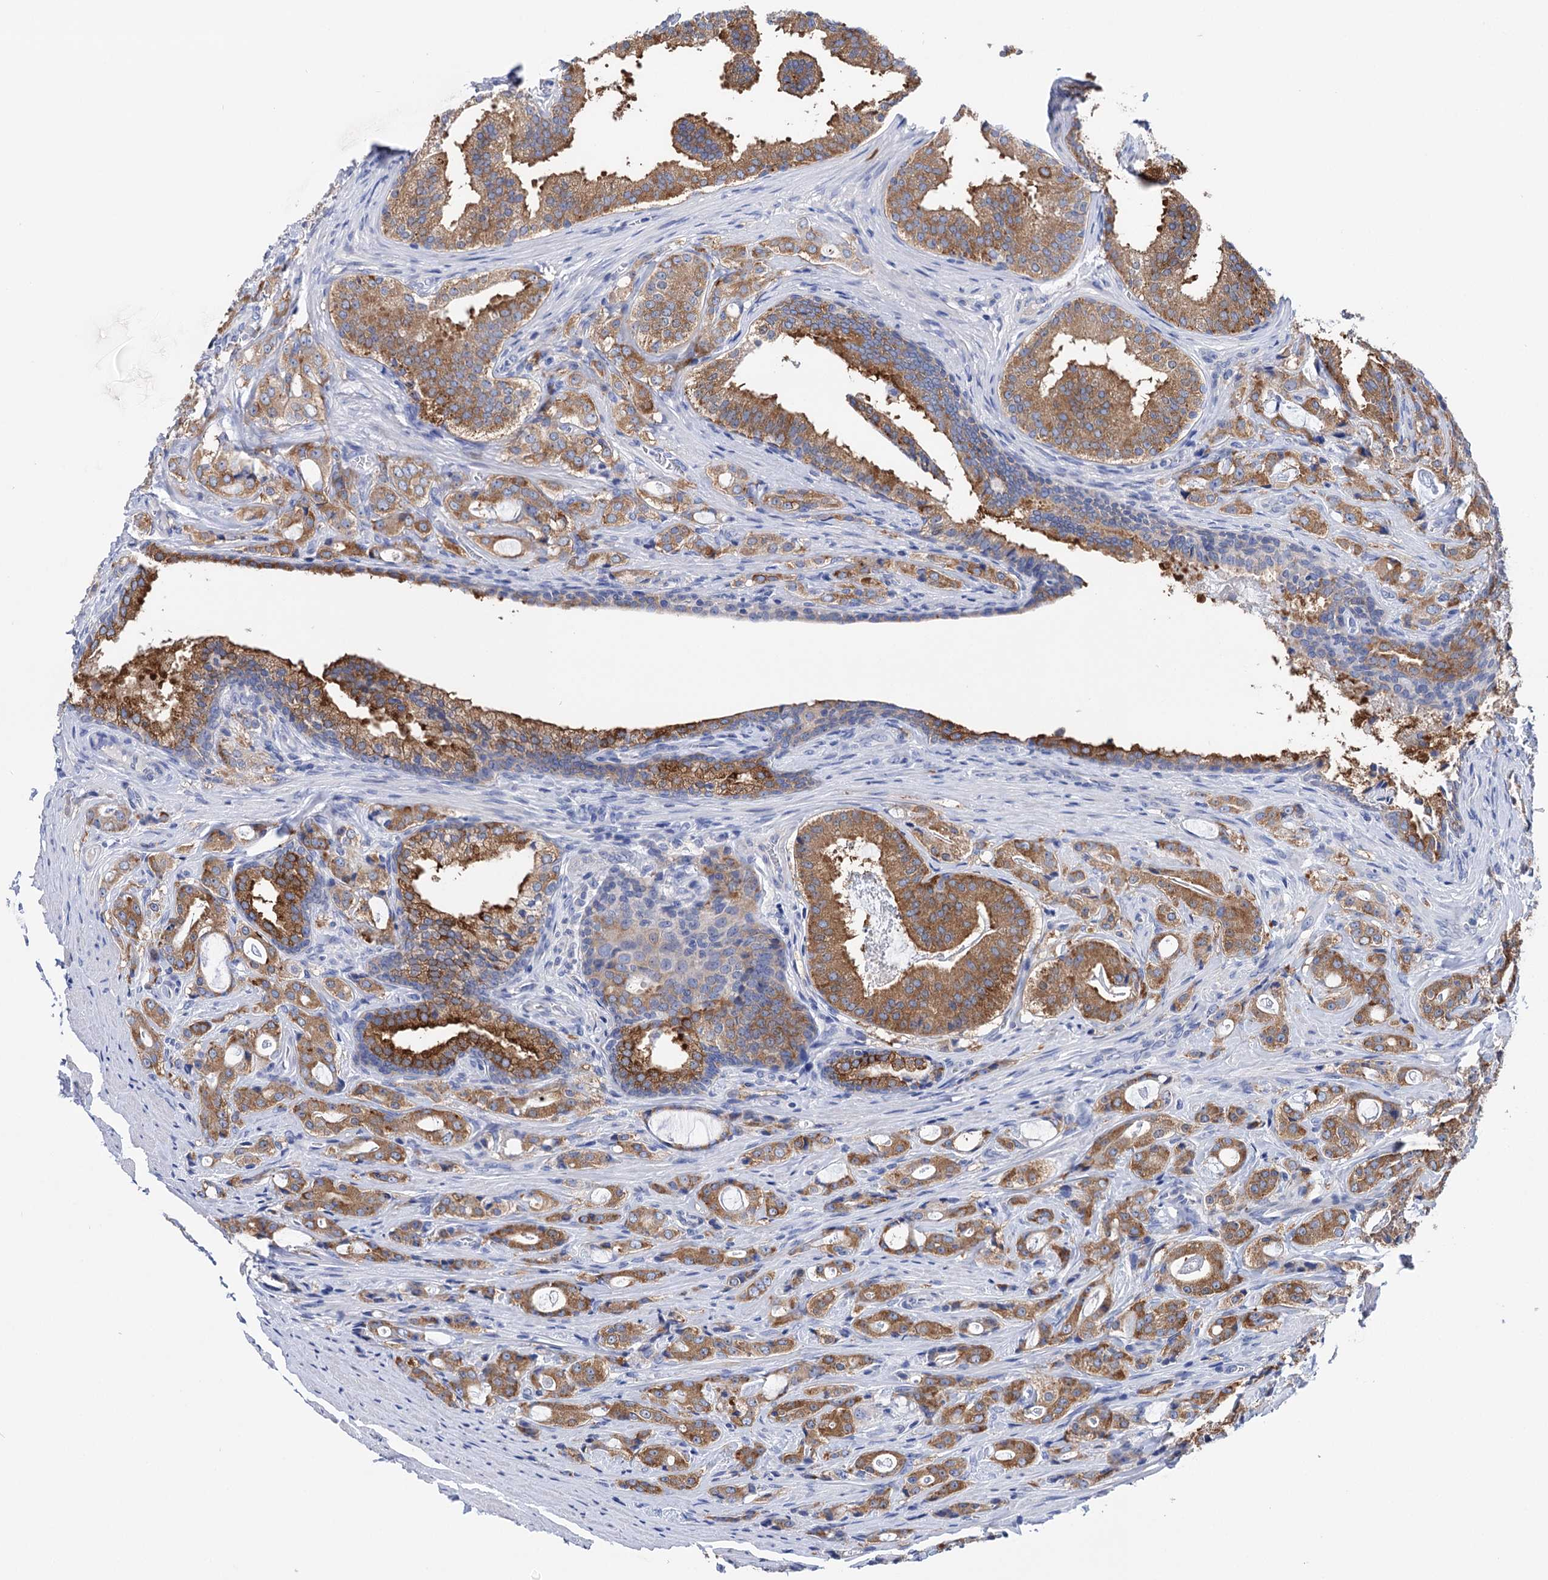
{"staining": {"intensity": "moderate", "quantity": ">75%", "location": "cytoplasmic/membranous"}, "tissue": "prostate cancer", "cell_type": "Tumor cells", "image_type": "cancer", "snomed": [{"axis": "morphology", "description": "Adenocarcinoma, High grade"}, {"axis": "topography", "description": "Prostate"}], "caption": "Brown immunohistochemical staining in human prostate cancer exhibits moderate cytoplasmic/membranous positivity in about >75% of tumor cells.", "gene": "BBS4", "patient": {"sex": "male", "age": 63}}